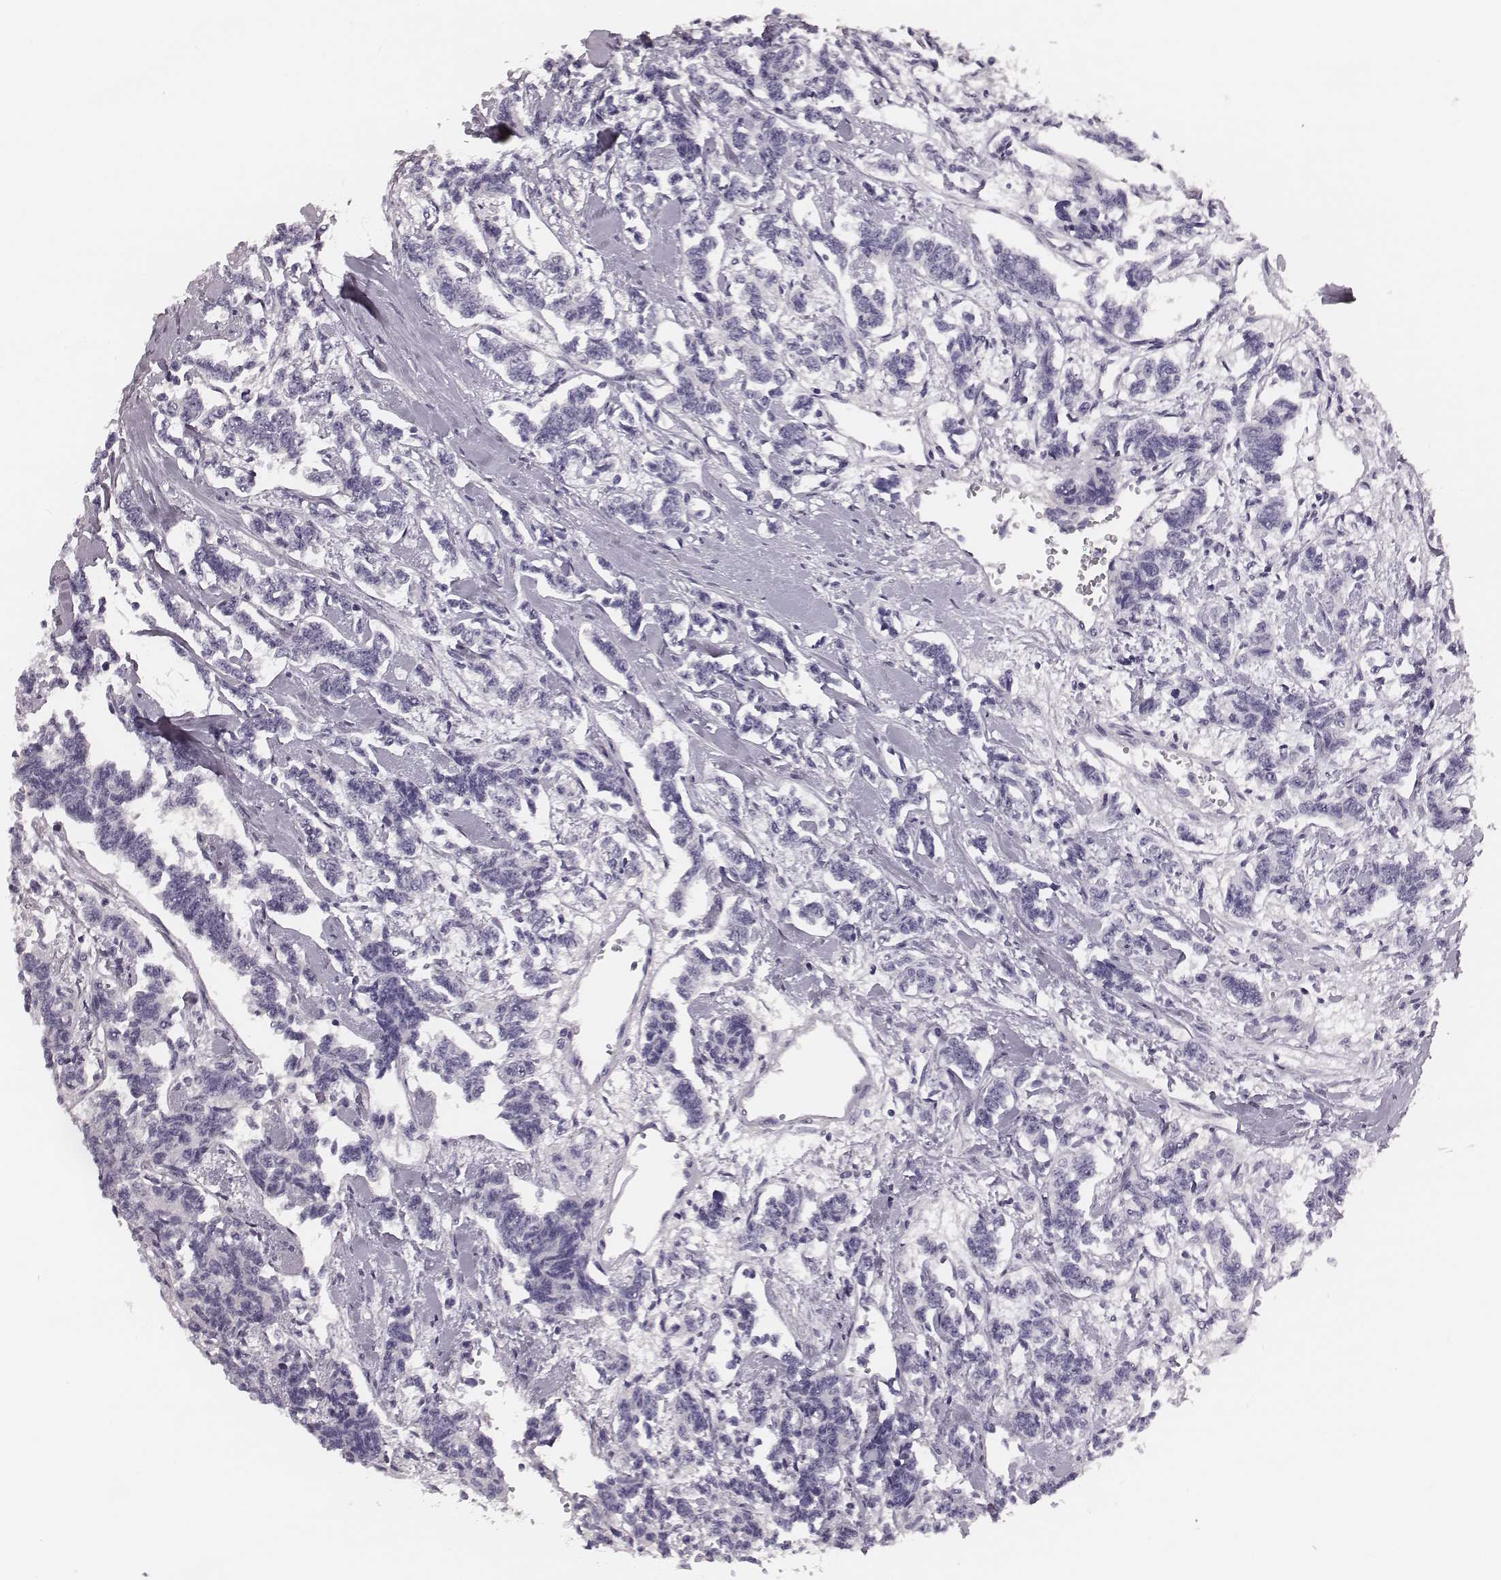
{"staining": {"intensity": "negative", "quantity": "none", "location": "none"}, "tissue": "carcinoid", "cell_type": "Tumor cells", "image_type": "cancer", "snomed": [{"axis": "morphology", "description": "Carcinoid, malignant, NOS"}, {"axis": "topography", "description": "Kidney"}], "caption": "The IHC image has no significant staining in tumor cells of carcinoid tissue.", "gene": "CSH1", "patient": {"sex": "female", "age": 41}}